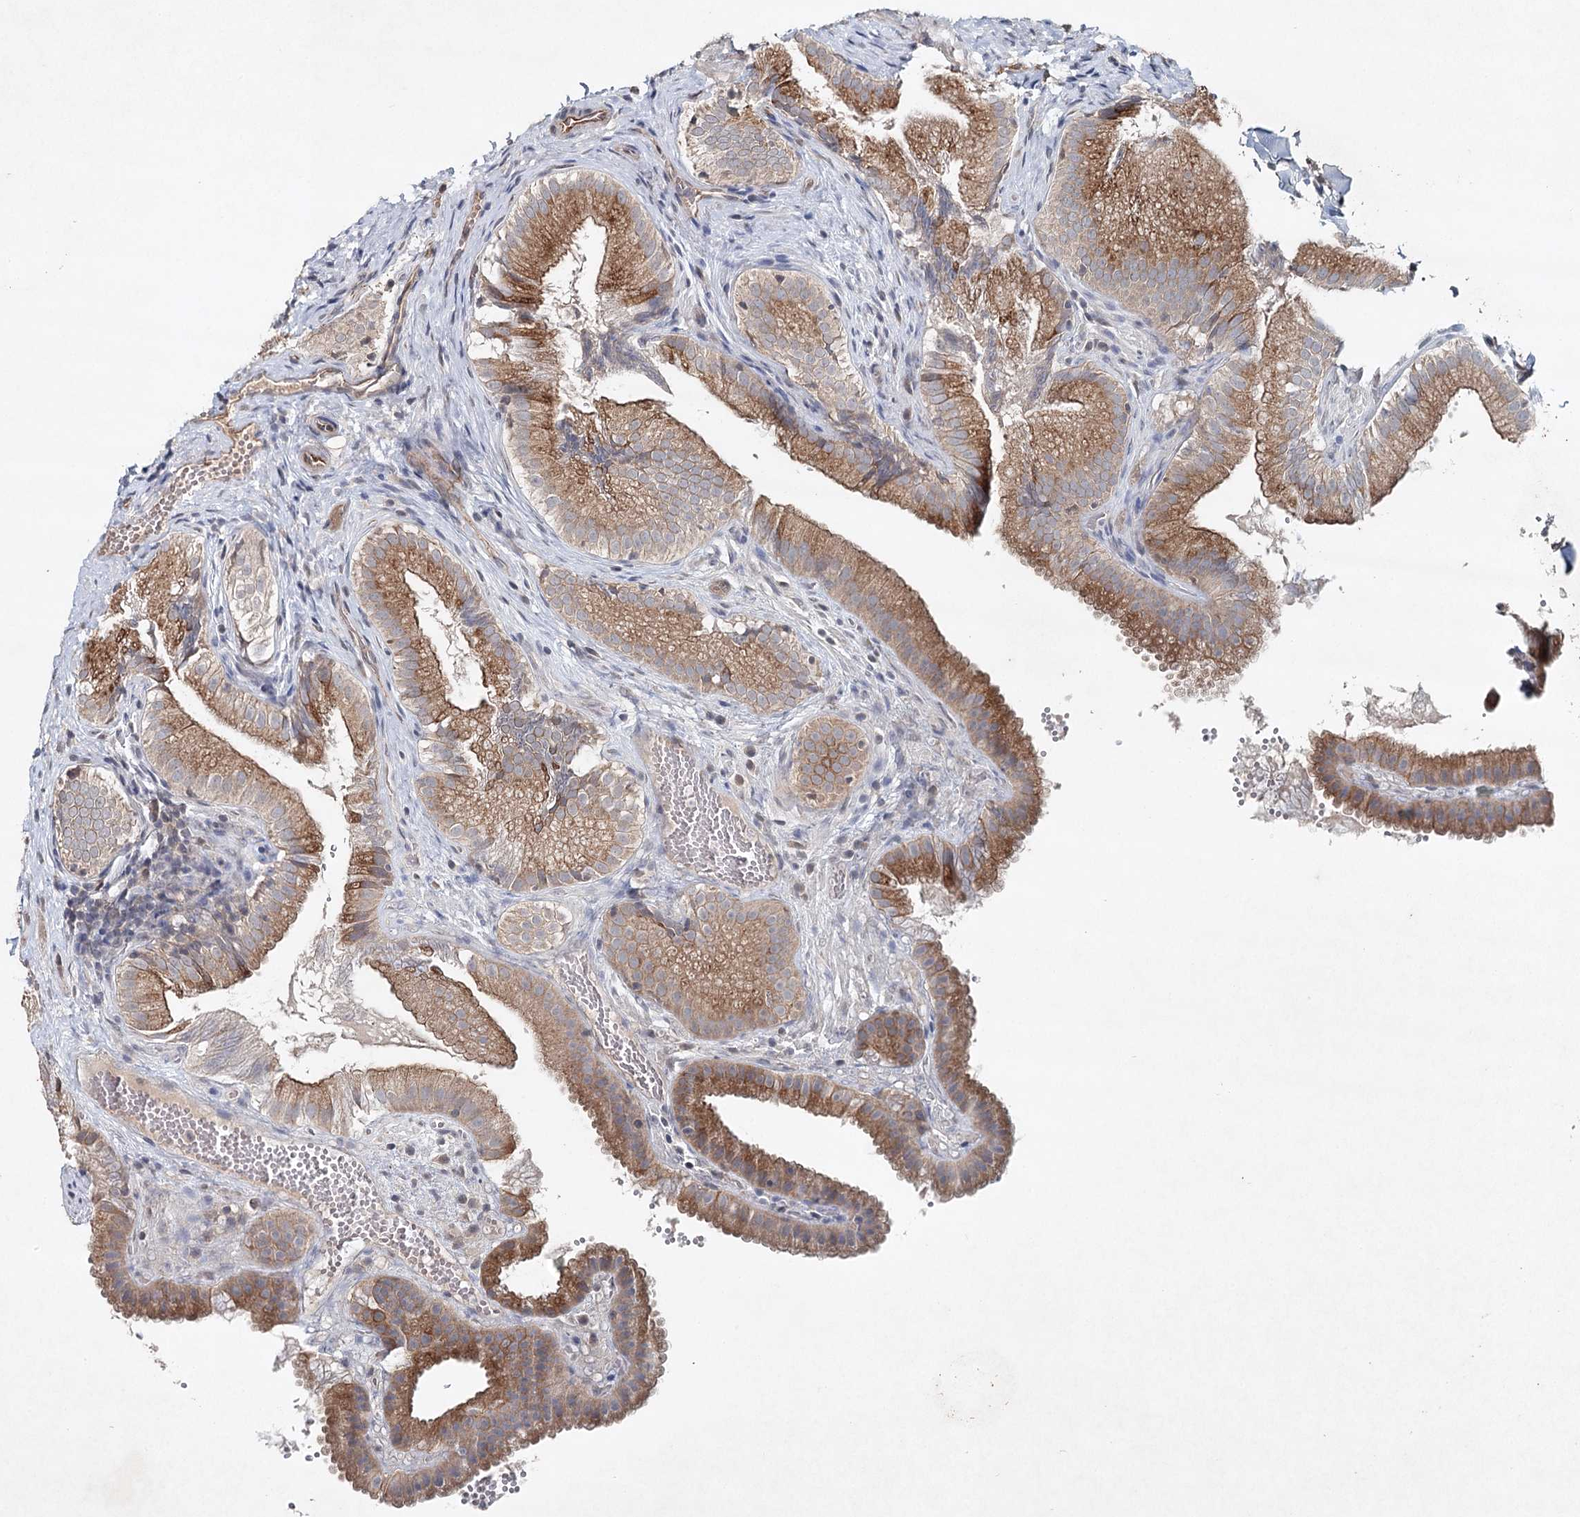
{"staining": {"intensity": "strong", "quantity": "25%-75%", "location": "cytoplasmic/membranous"}, "tissue": "gallbladder", "cell_type": "Glandular cells", "image_type": "normal", "snomed": [{"axis": "morphology", "description": "Normal tissue, NOS"}, {"axis": "topography", "description": "Gallbladder"}], "caption": "Strong cytoplasmic/membranous positivity is appreciated in about 25%-75% of glandular cells in benign gallbladder. (Stains: DAB (3,3'-diaminobenzidine) in brown, nuclei in blue, Microscopy: brightfield microscopy at high magnification).", "gene": "SYNPO", "patient": {"sex": "female", "age": 30}}